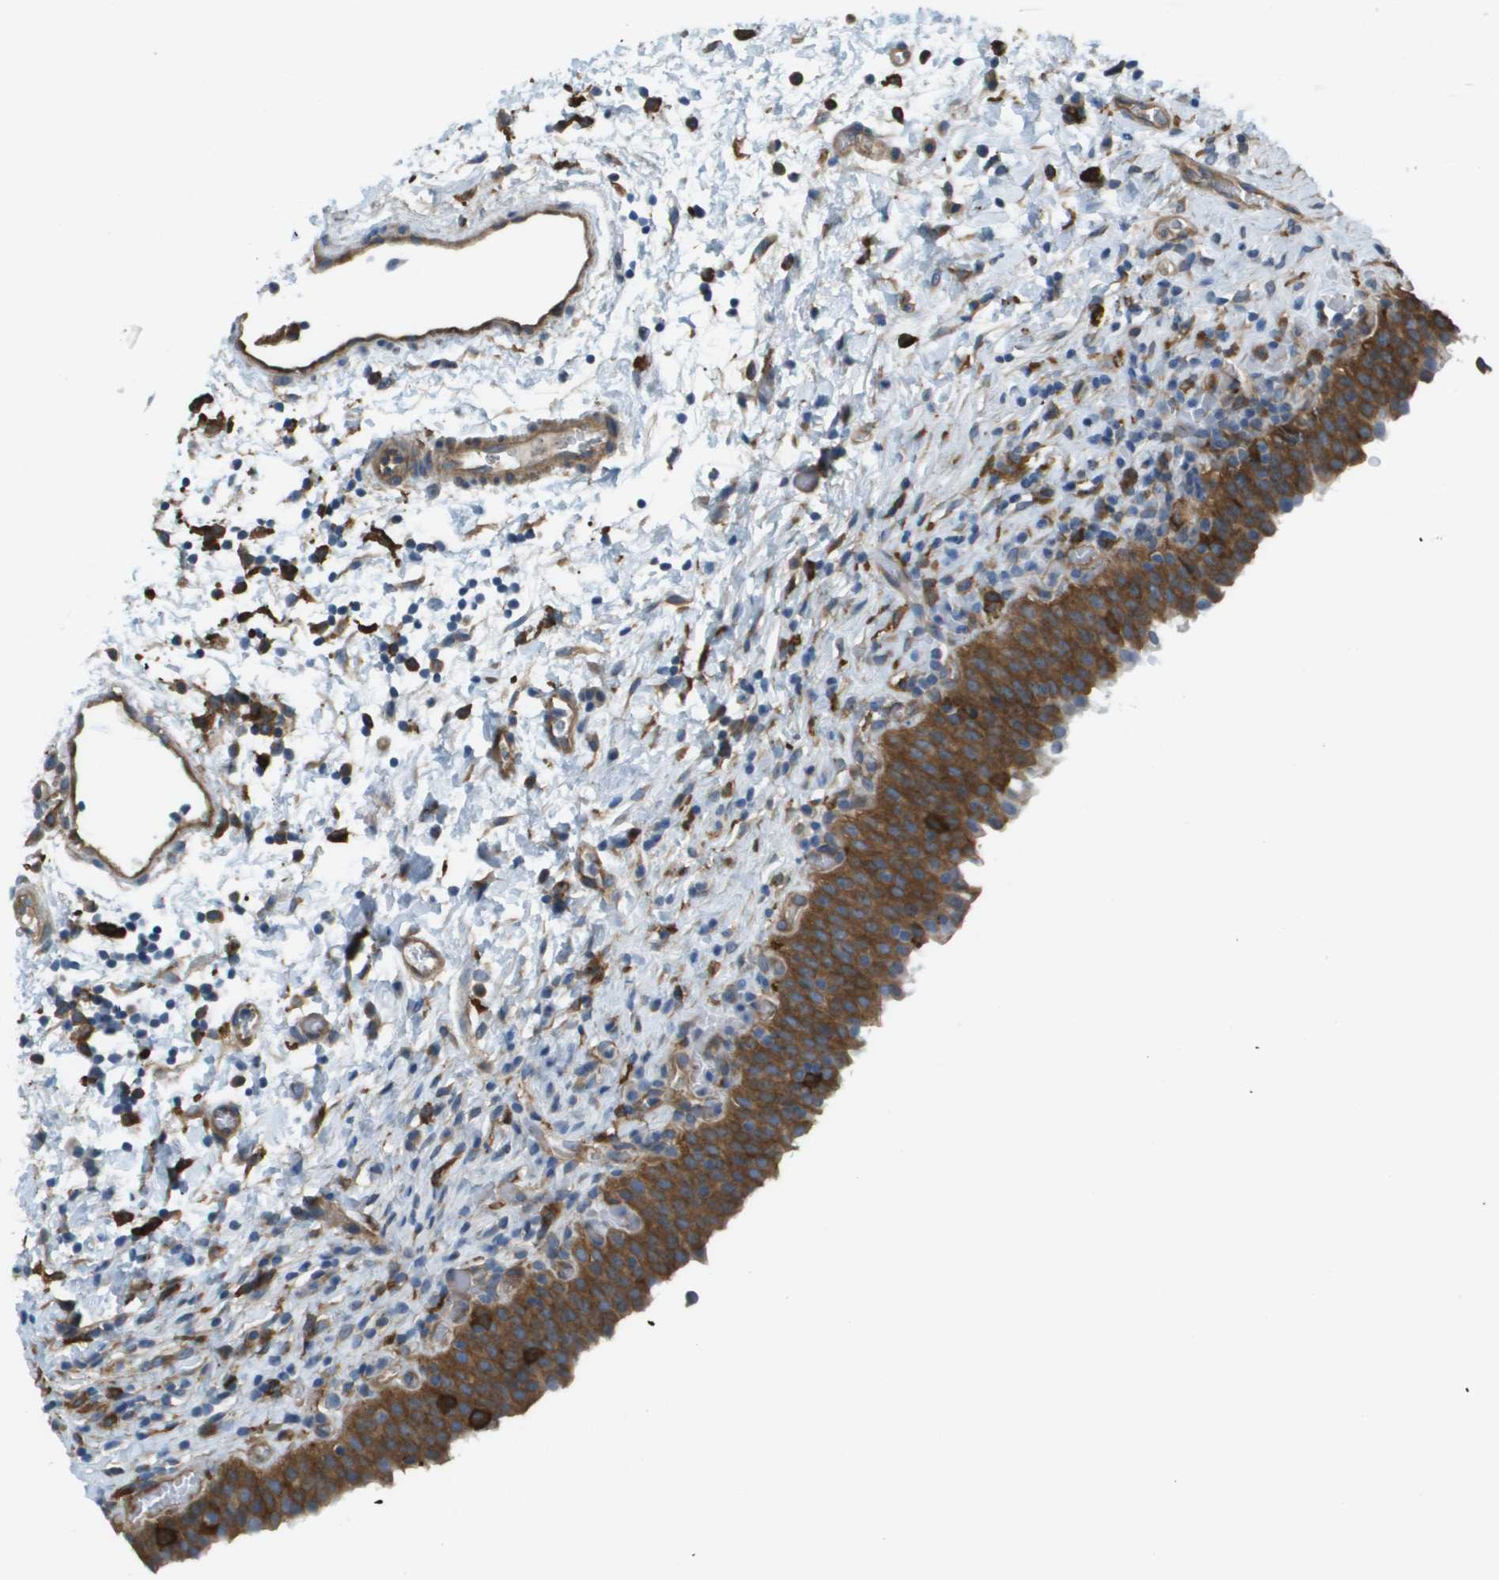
{"staining": {"intensity": "strong", "quantity": ">75%", "location": "cytoplasmic/membranous"}, "tissue": "urinary bladder", "cell_type": "Urothelial cells", "image_type": "normal", "snomed": [{"axis": "morphology", "description": "Normal tissue, NOS"}, {"axis": "topography", "description": "Urinary bladder"}], "caption": "Immunohistochemical staining of normal human urinary bladder exhibits >75% levels of strong cytoplasmic/membranous protein expression in approximately >75% of urothelial cells. The protein is shown in brown color, while the nuclei are stained blue.", "gene": "CORO1B", "patient": {"sex": "male", "age": 51}}